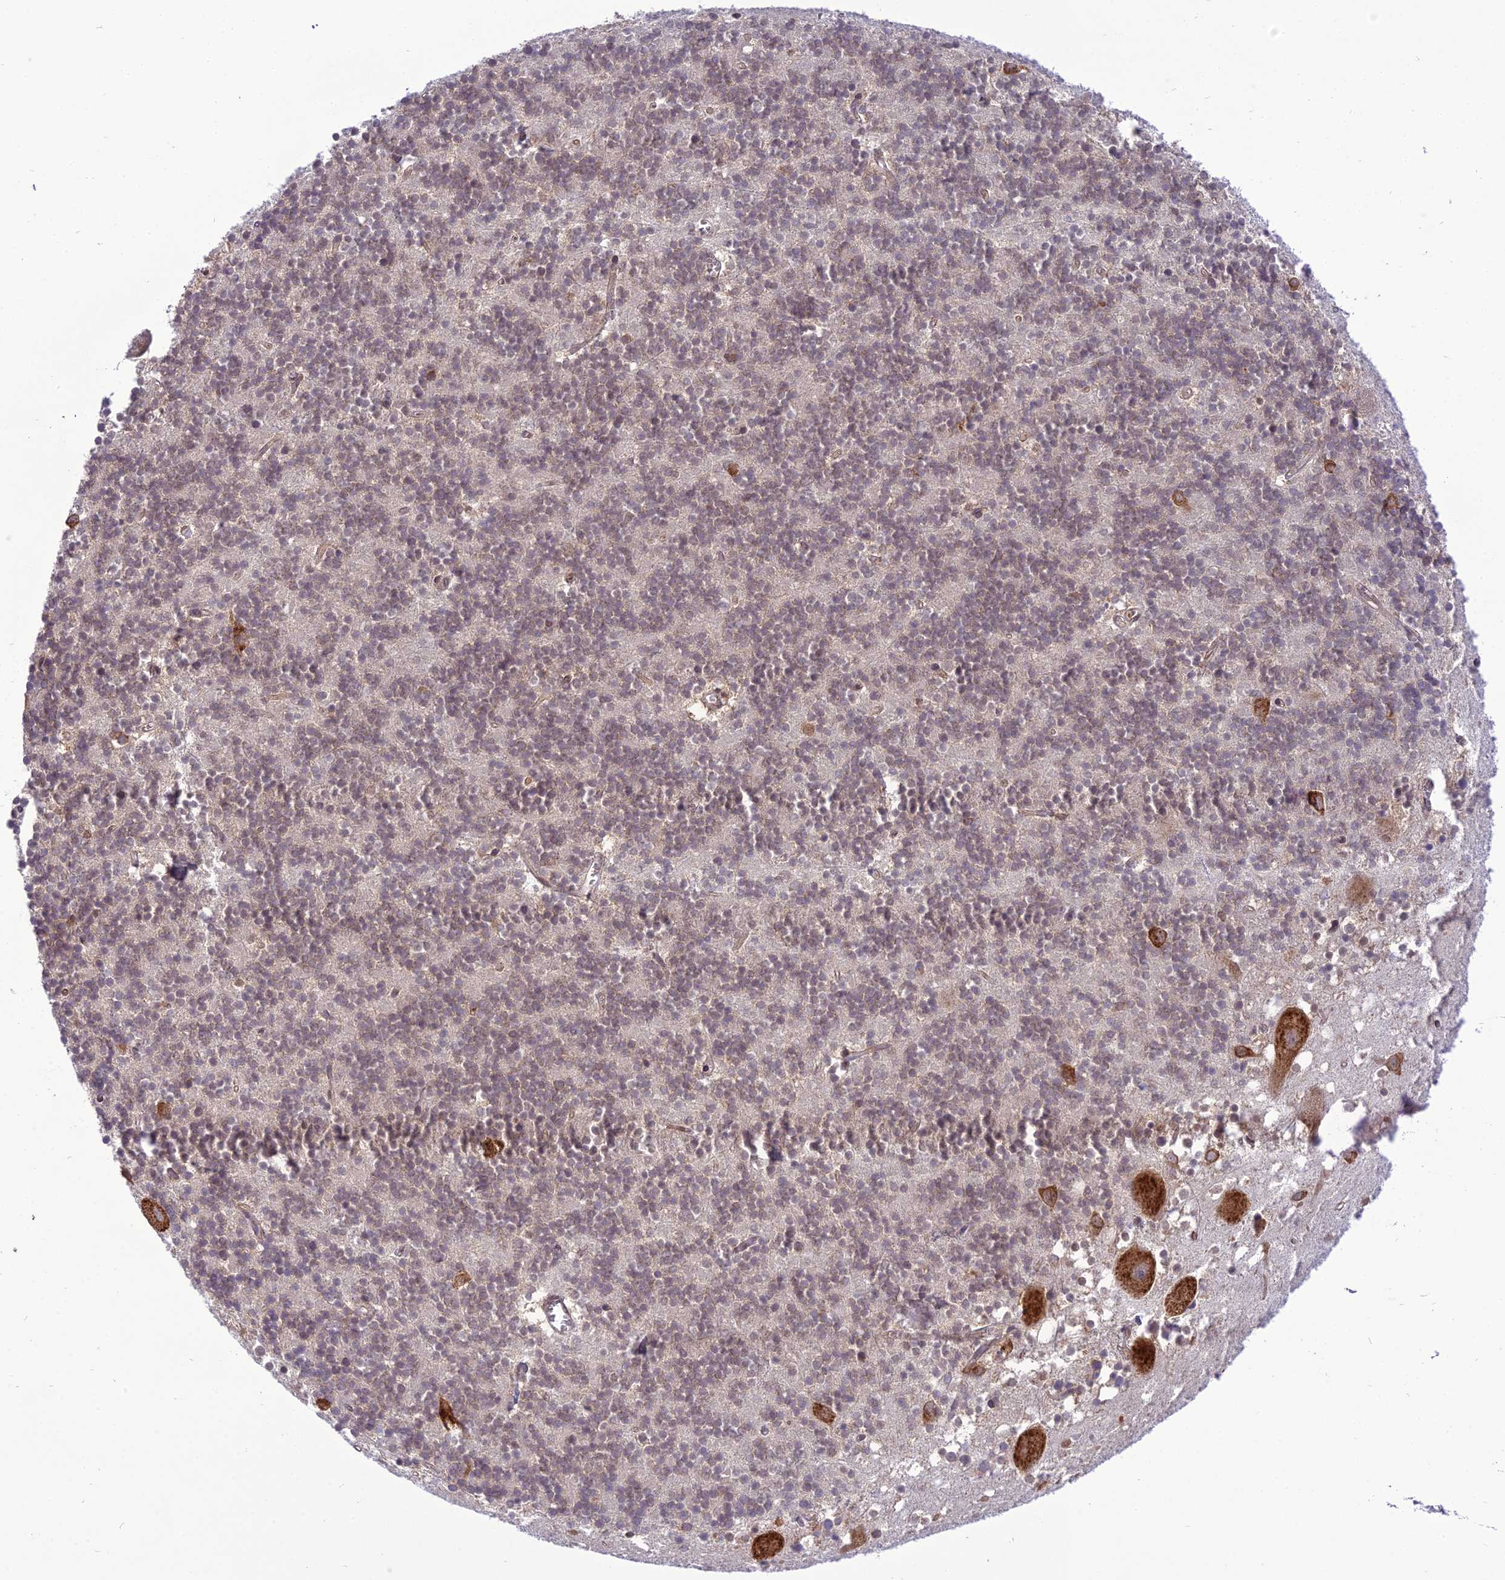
{"staining": {"intensity": "weak", "quantity": "25%-75%", "location": "cytoplasmic/membranous"}, "tissue": "cerebellum", "cell_type": "Cells in granular layer", "image_type": "normal", "snomed": [{"axis": "morphology", "description": "Normal tissue, NOS"}, {"axis": "topography", "description": "Cerebellum"}], "caption": "A photomicrograph showing weak cytoplasmic/membranous positivity in approximately 25%-75% of cells in granular layer in unremarkable cerebellum, as visualized by brown immunohistochemical staining.", "gene": "DHCR7", "patient": {"sex": "male", "age": 54}}